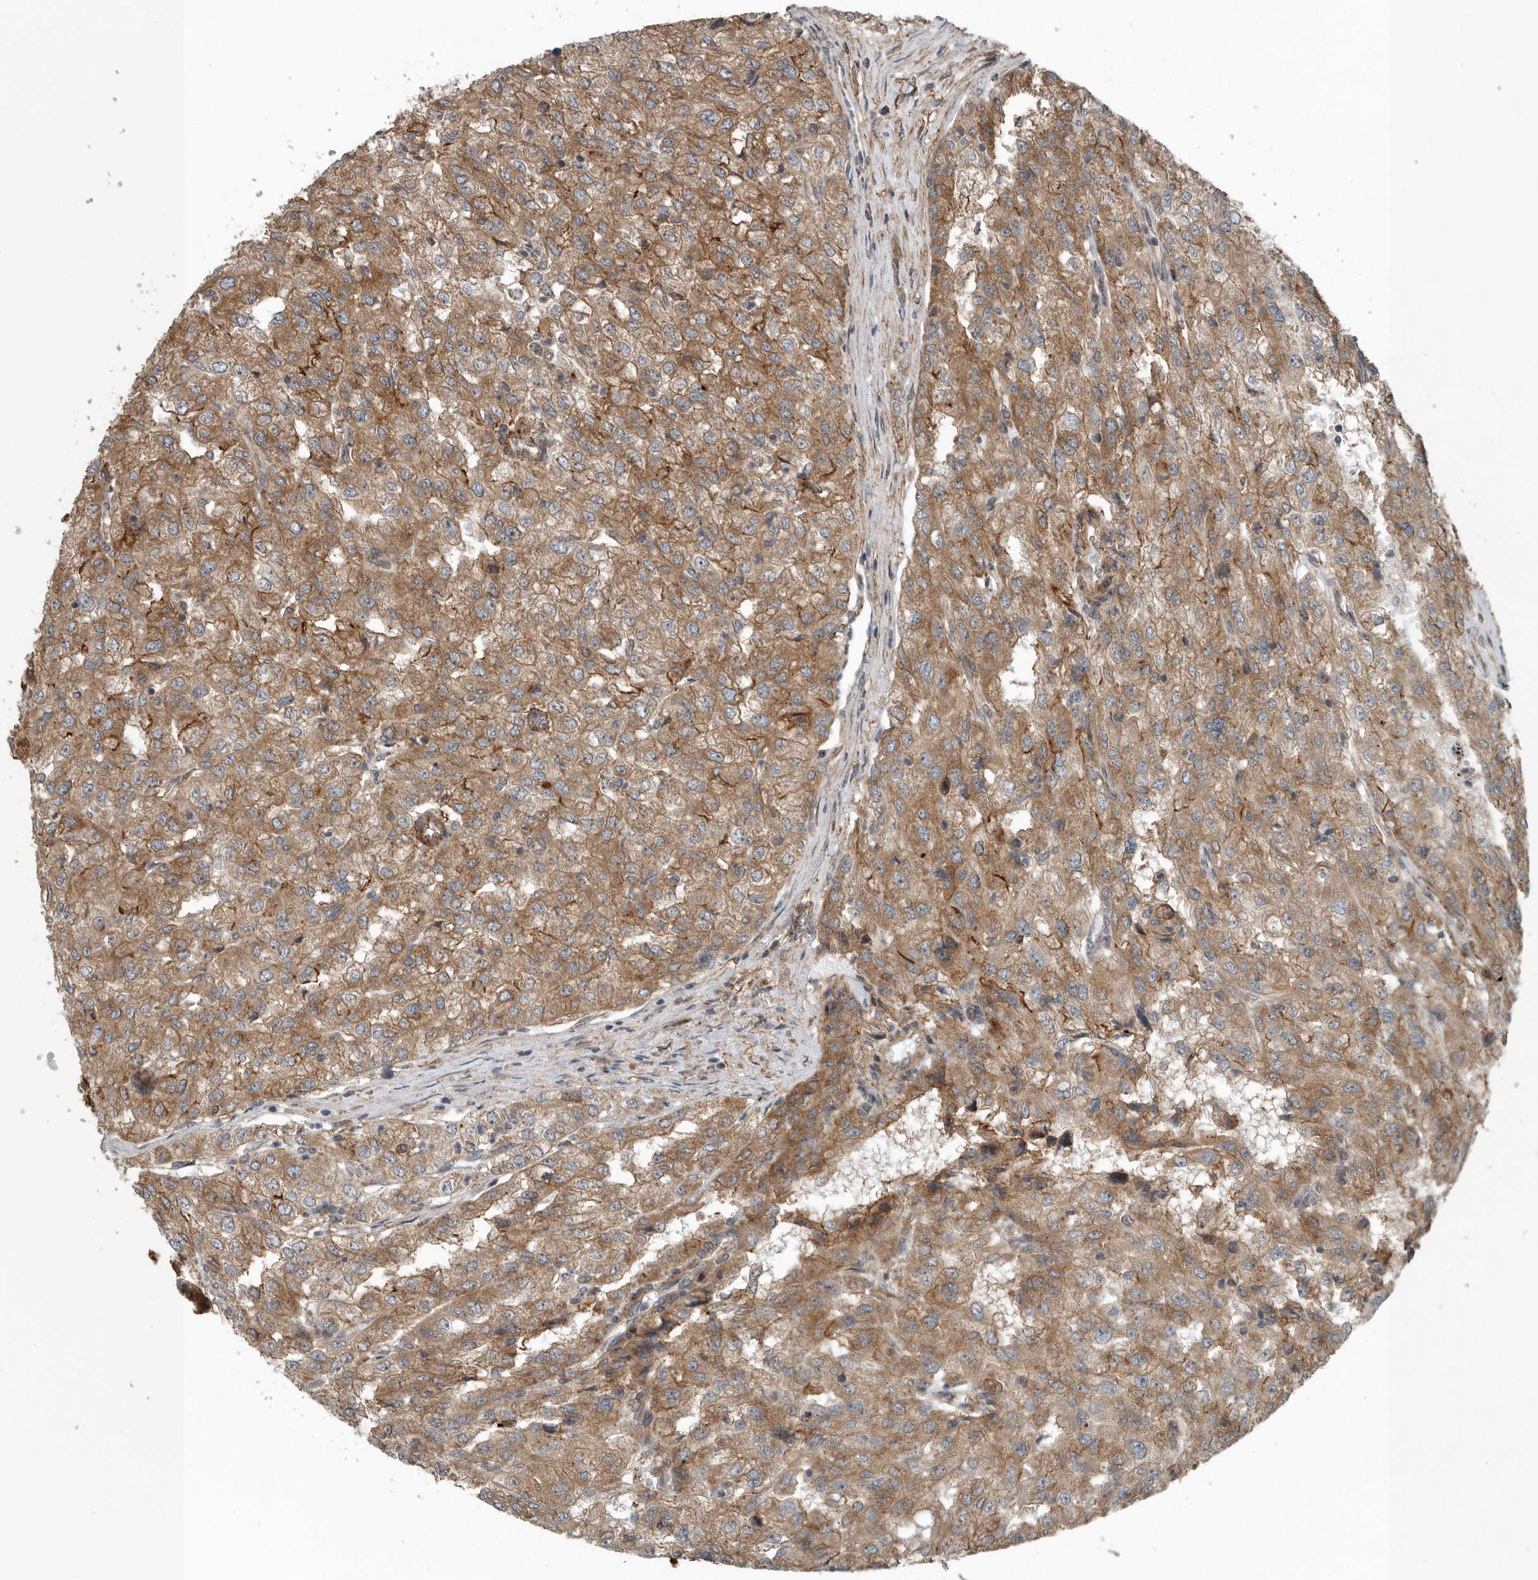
{"staining": {"intensity": "moderate", "quantity": ">75%", "location": "cytoplasmic/membranous"}, "tissue": "renal cancer", "cell_type": "Tumor cells", "image_type": "cancer", "snomed": [{"axis": "morphology", "description": "Adenocarcinoma, NOS"}, {"axis": "topography", "description": "Kidney"}], "caption": "Renal adenocarcinoma stained with immunohistochemistry exhibits moderate cytoplasmic/membranous expression in about >75% of tumor cells.", "gene": "AMFR", "patient": {"sex": "female", "age": 54}}